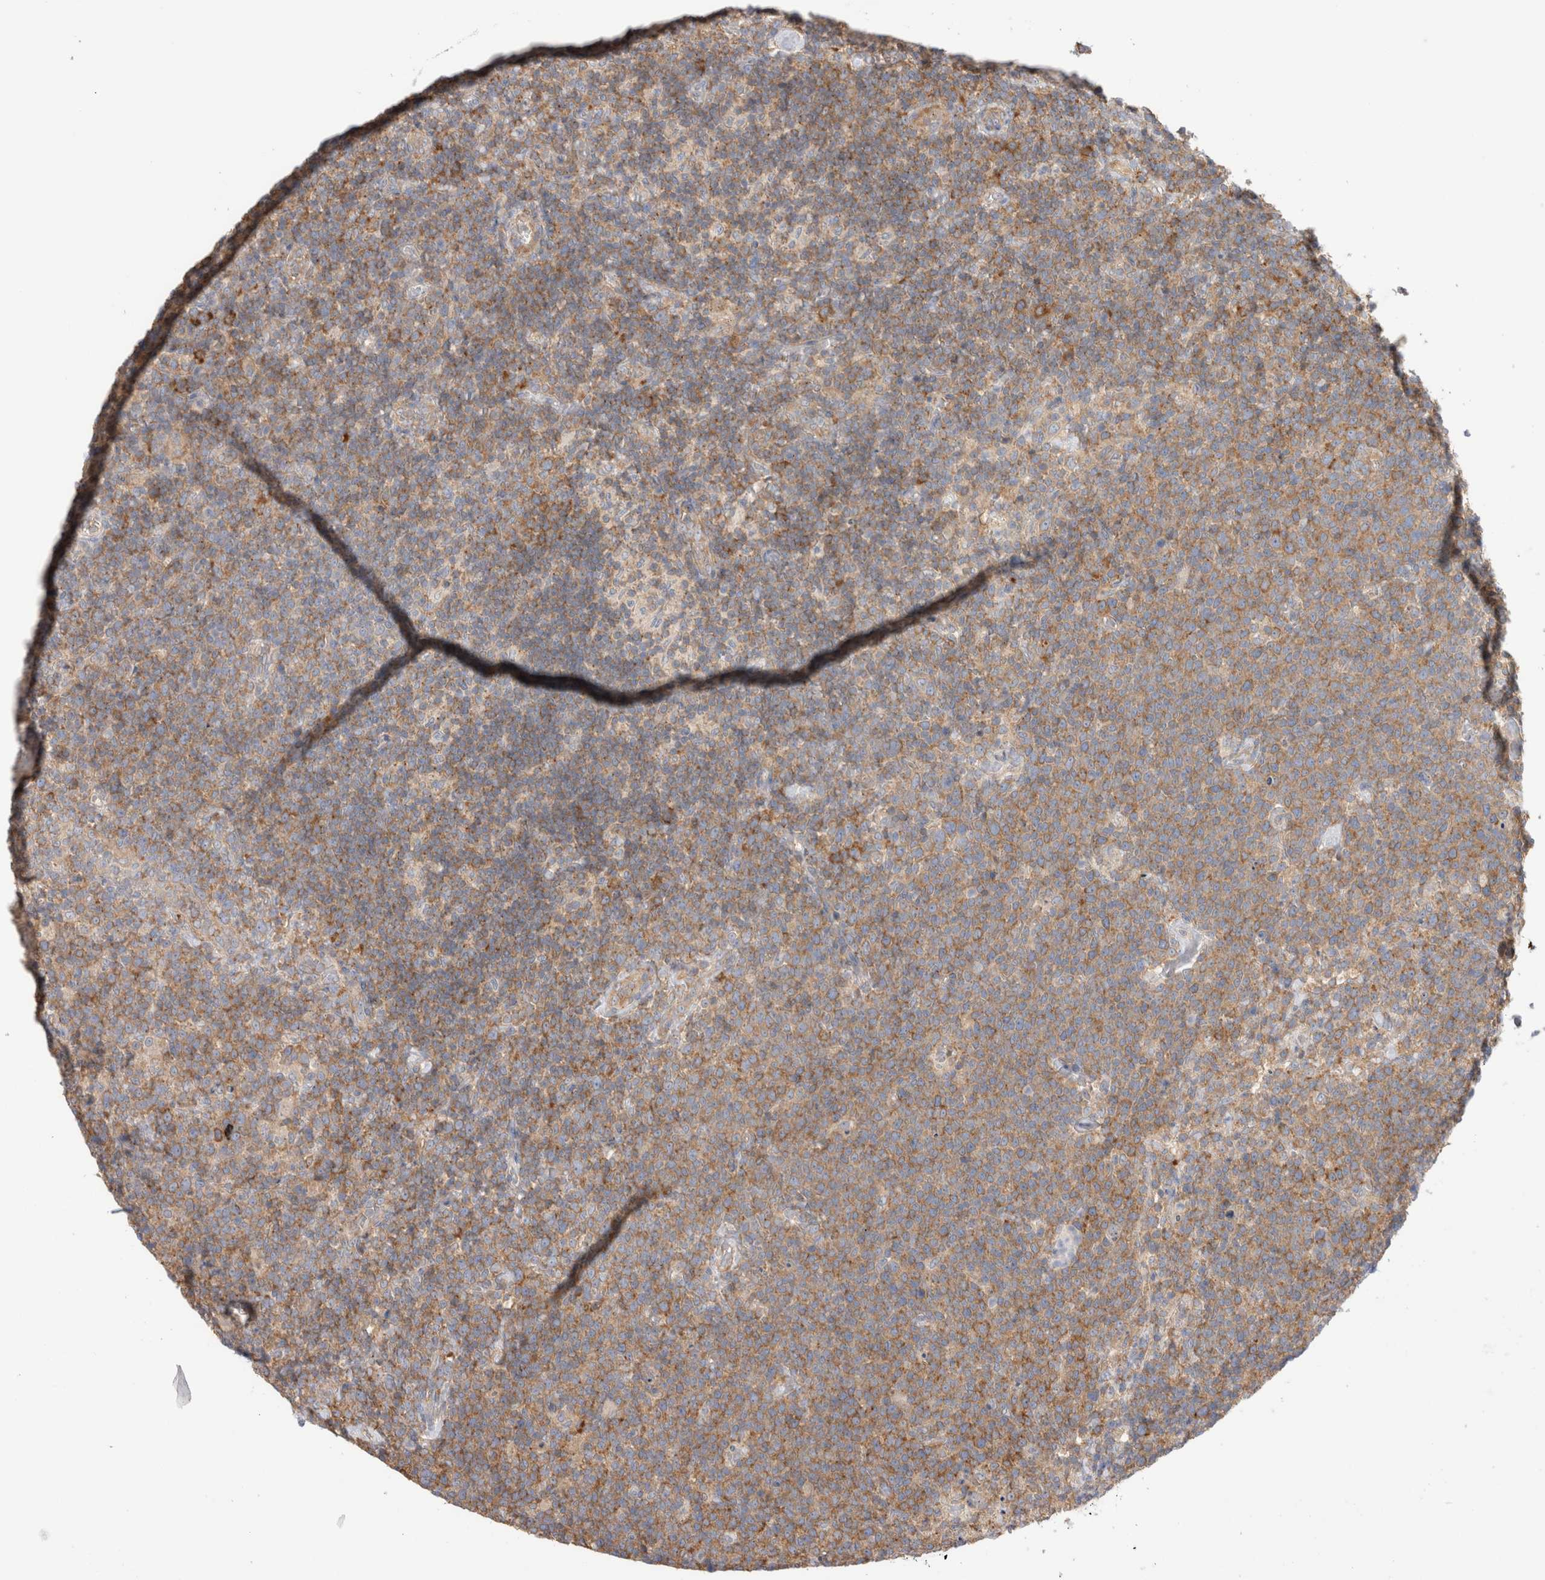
{"staining": {"intensity": "moderate", "quantity": ">75%", "location": "cytoplasmic/membranous"}, "tissue": "lymphoma", "cell_type": "Tumor cells", "image_type": "cancer", "snomed": [{"axis": "morphology", "description": "Malignant lymphoma, non-Hodgkin's type, High grade"}, {"axis": "topography", "description": "Lymph node"}], "caption": "Lymphoma stained with DAB immunohistochemistry shows medium levels of moderate cytoplasmic/membranous expression in about >75% of tumor cells. (DAB (3,3'-diaminobenzidine) IHC with brightfield microscopy, high magnification).", "gene": "ZNF23", "patient": {"sex": "male", "age": 61}}